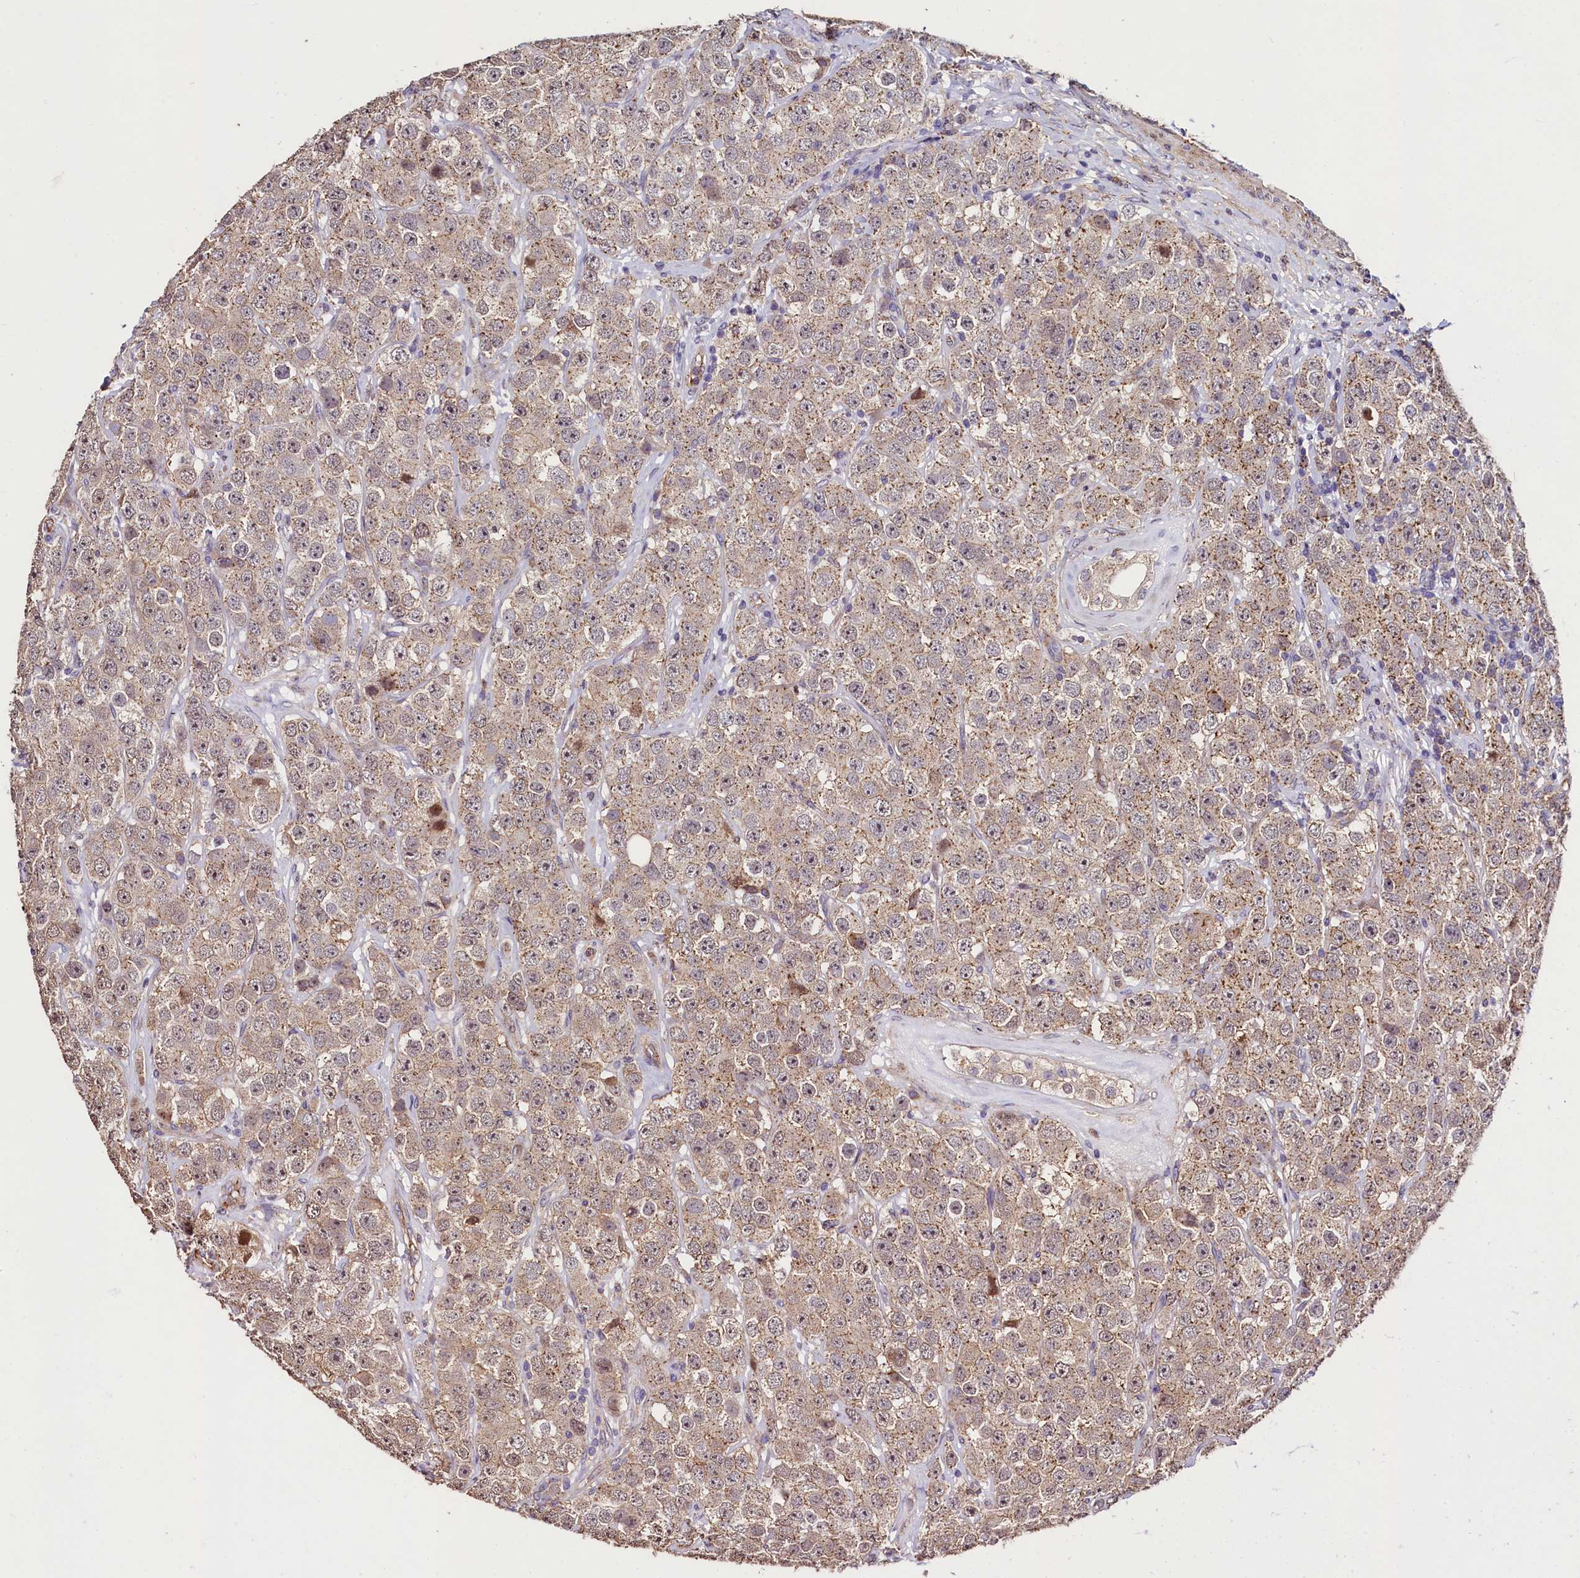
{"staining": {"intensity": "weak", "quantity": "25%-75%", "location": "cytoplasmic/membranous"}, "tissue": "testis cancer", "cell_type": "Tumor cells", "image_type": "cancer", "snomed": [{"axis": "morphology", "description": "Seminoma, NOS"}, {"axis": "topography", "description": "Testis"}], "caption": "Weak cytoplasmic/membranous staining is appreciated in about 25%-75% of tumor cells in testis cancer (seminoma).", "gene": "PALM", "patient": {"sex": "male", "age": 28}}